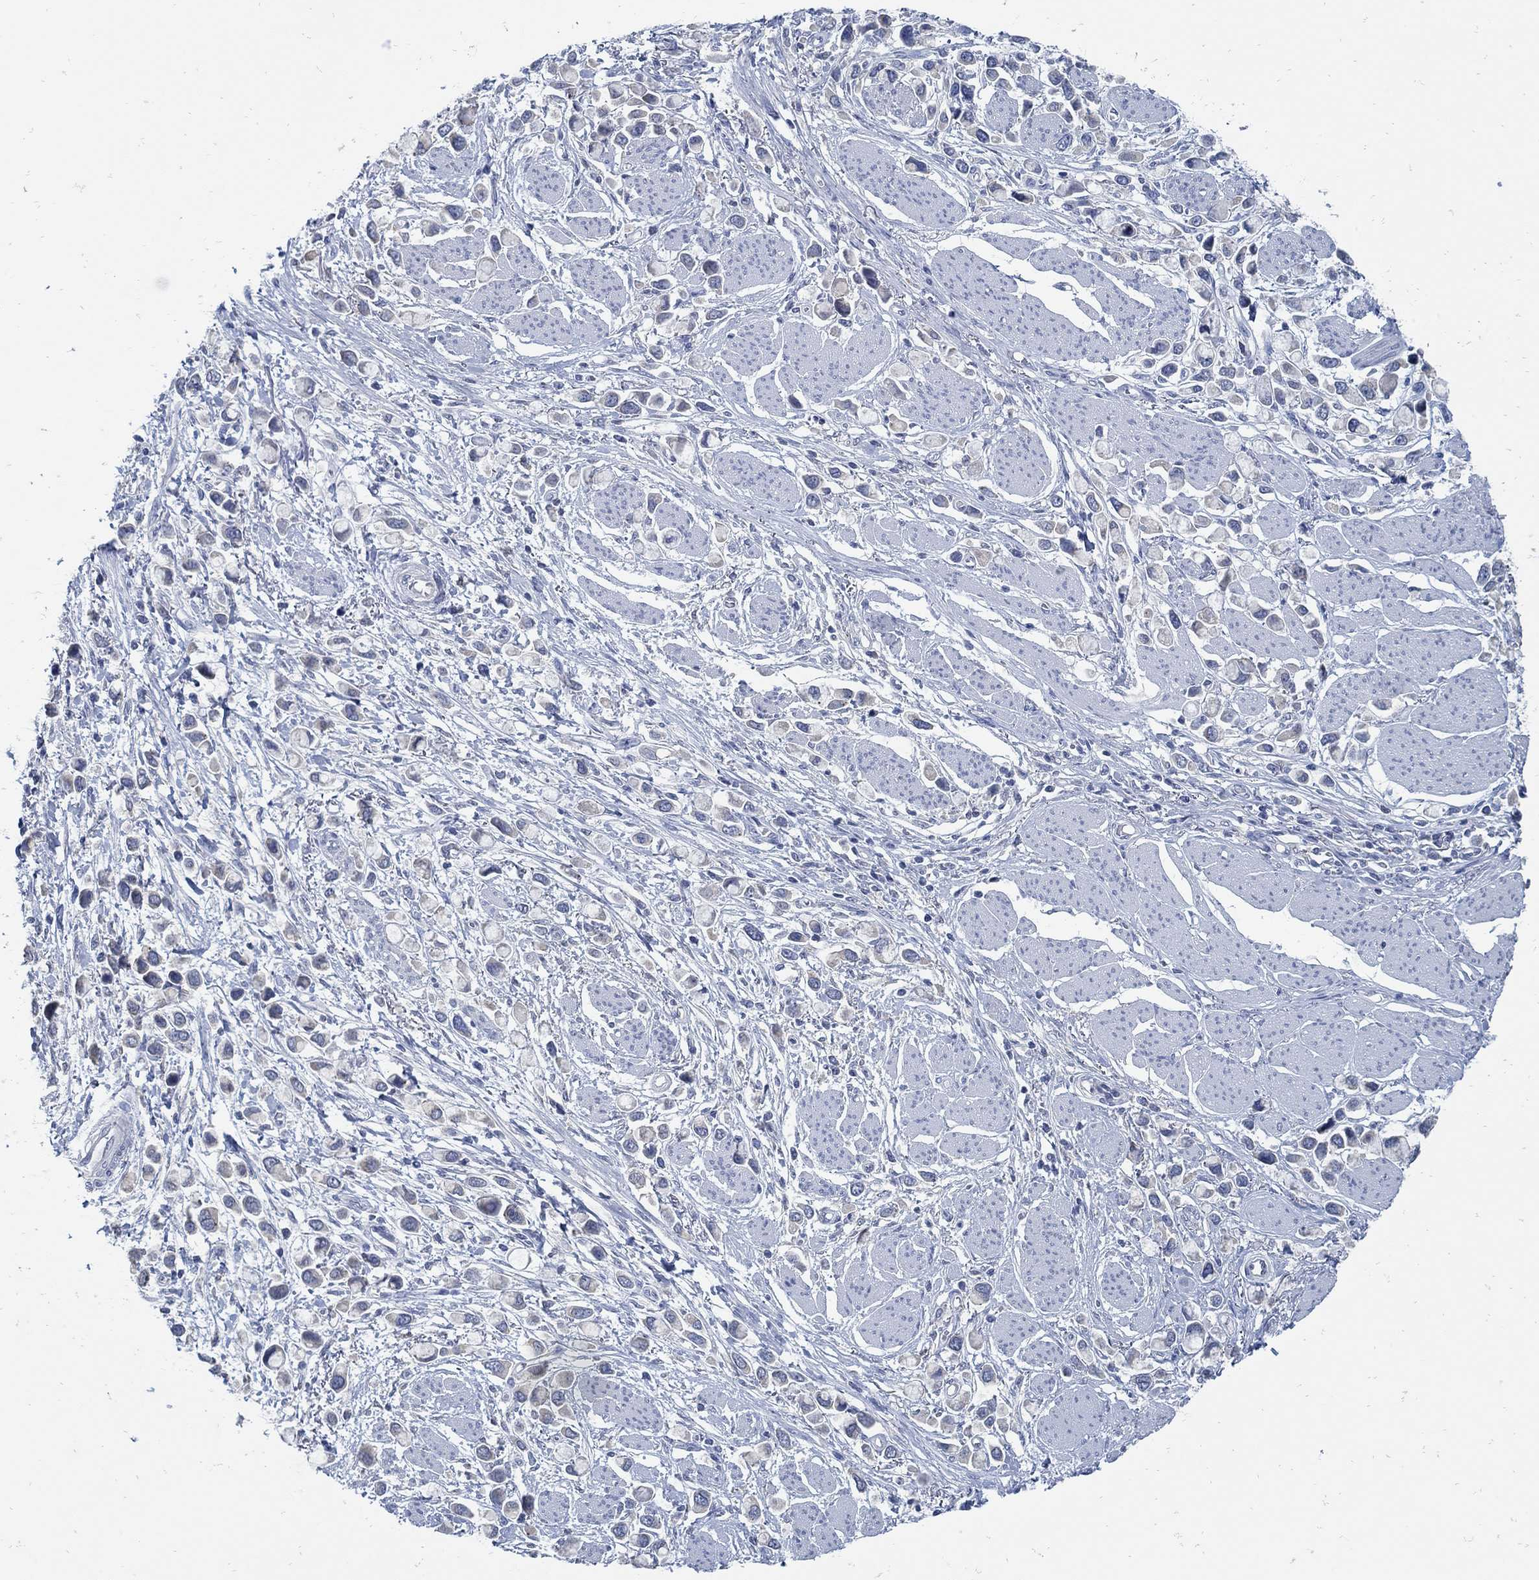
{"staining": {"intensity": "negative", "quantity": "none", "location": "none"}, "tissue": "stomach cancer", "cell_type": "Tumor cells", "image_type": "cancer", "snomed": [{"axis": "morphology", "description": "Adenocarcinoma, NOS"}, {"axis": "topography", "description": "Stomach"}], "caption": "Tumor cells are negative for brown protein staining in stomach cancer (adenocarcinoma).", "gene": "ZFAND4", "patient": {"sex": "female", "age": 81}}